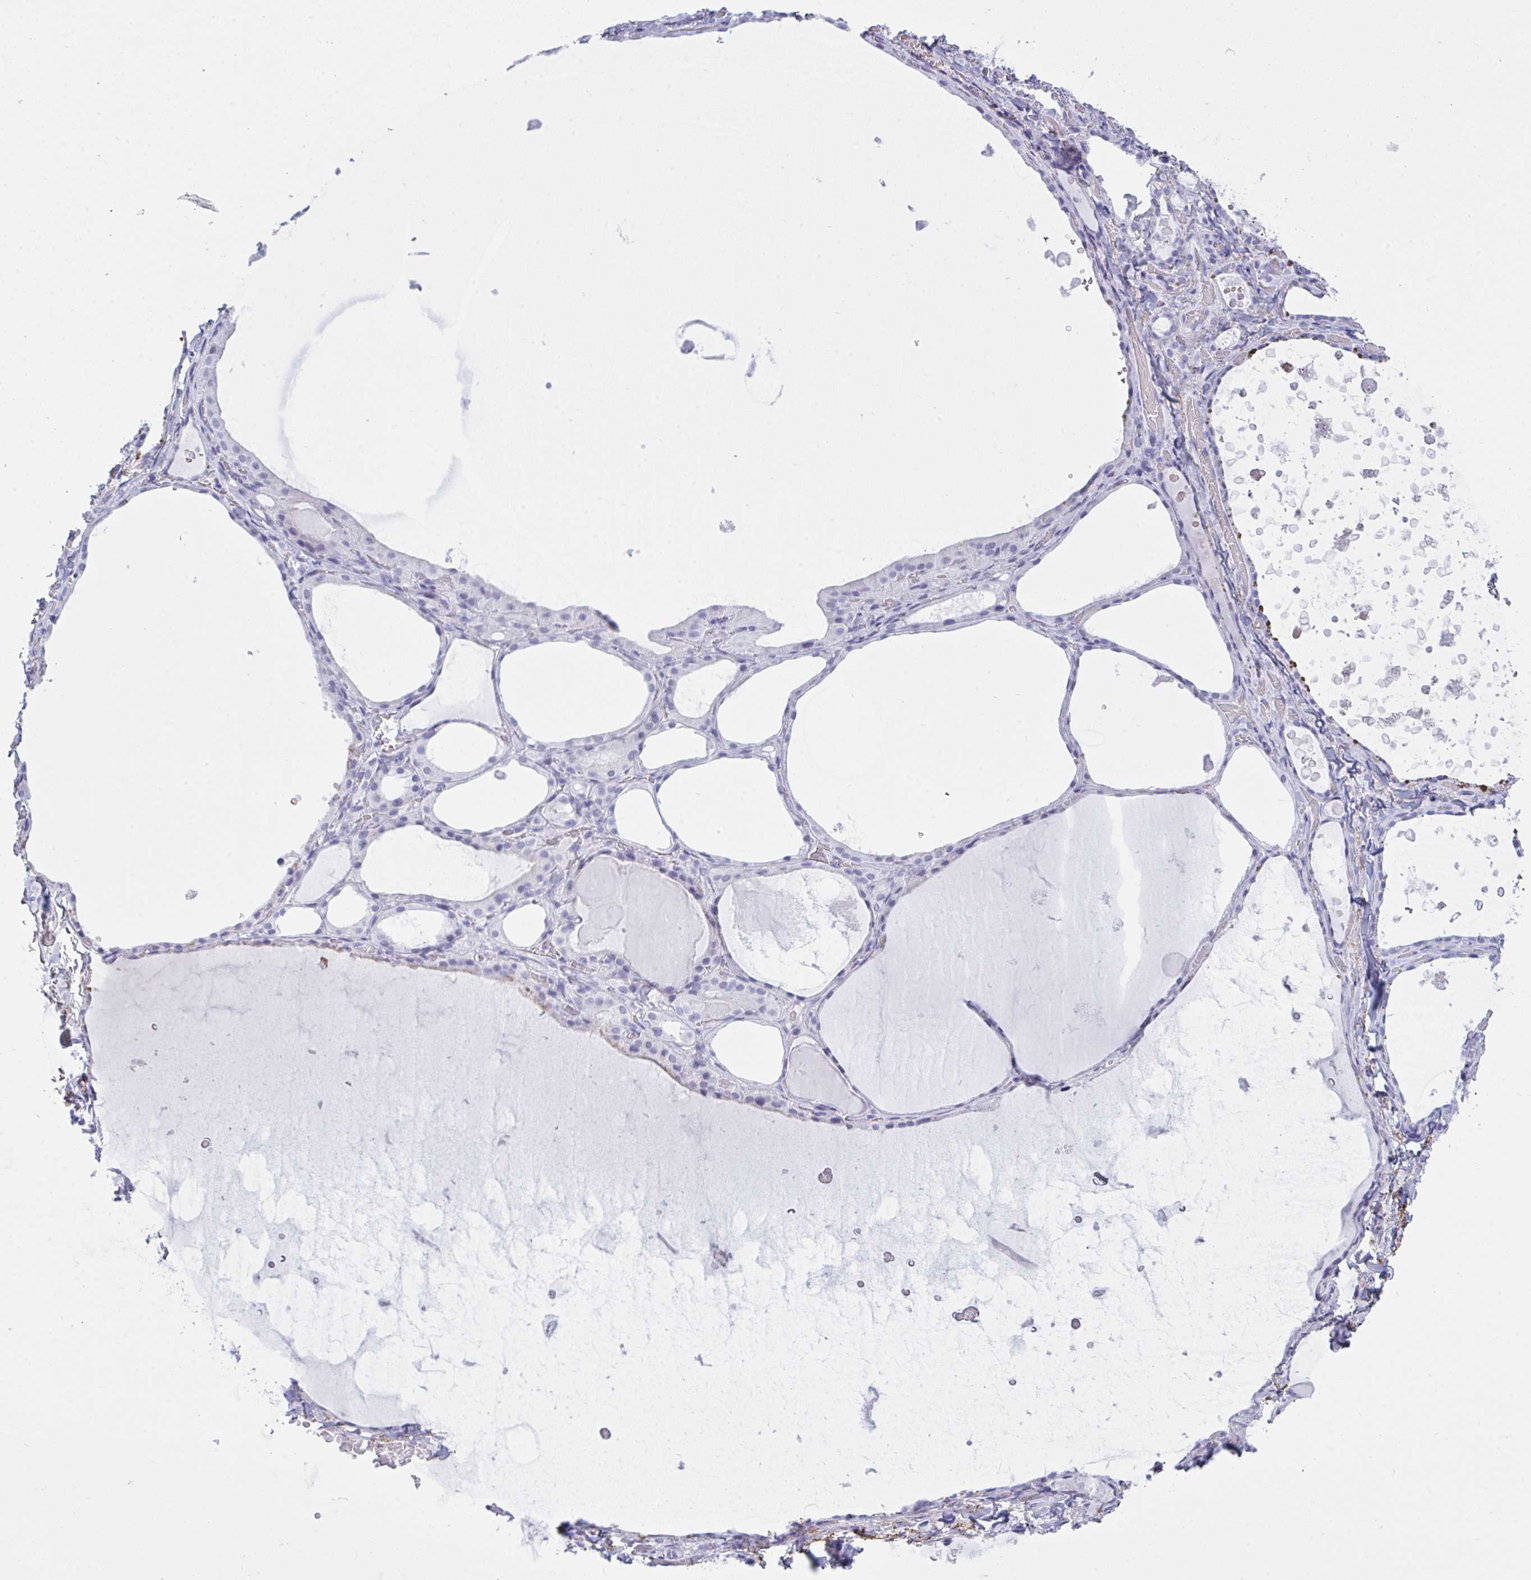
{"staining": {"intensity": "negative", "quantity": "none", "location": "none"}, "tissue": "thyroid gland", "cell_type": "Glandular cells", "image_type": "normal", "snomed": [{"axis": "morphology", "description": "Normal tissue, NOS"}, {"axis": "topography", "description": "Thyroid gland"}], "caption": "This is a micrograph of immunohistochemistry (IHC) staining of benign thyroid gland, which shows no expression in glandular cells.", "gene": "ELN", "patient": {"sex": "female", "age": 56}}